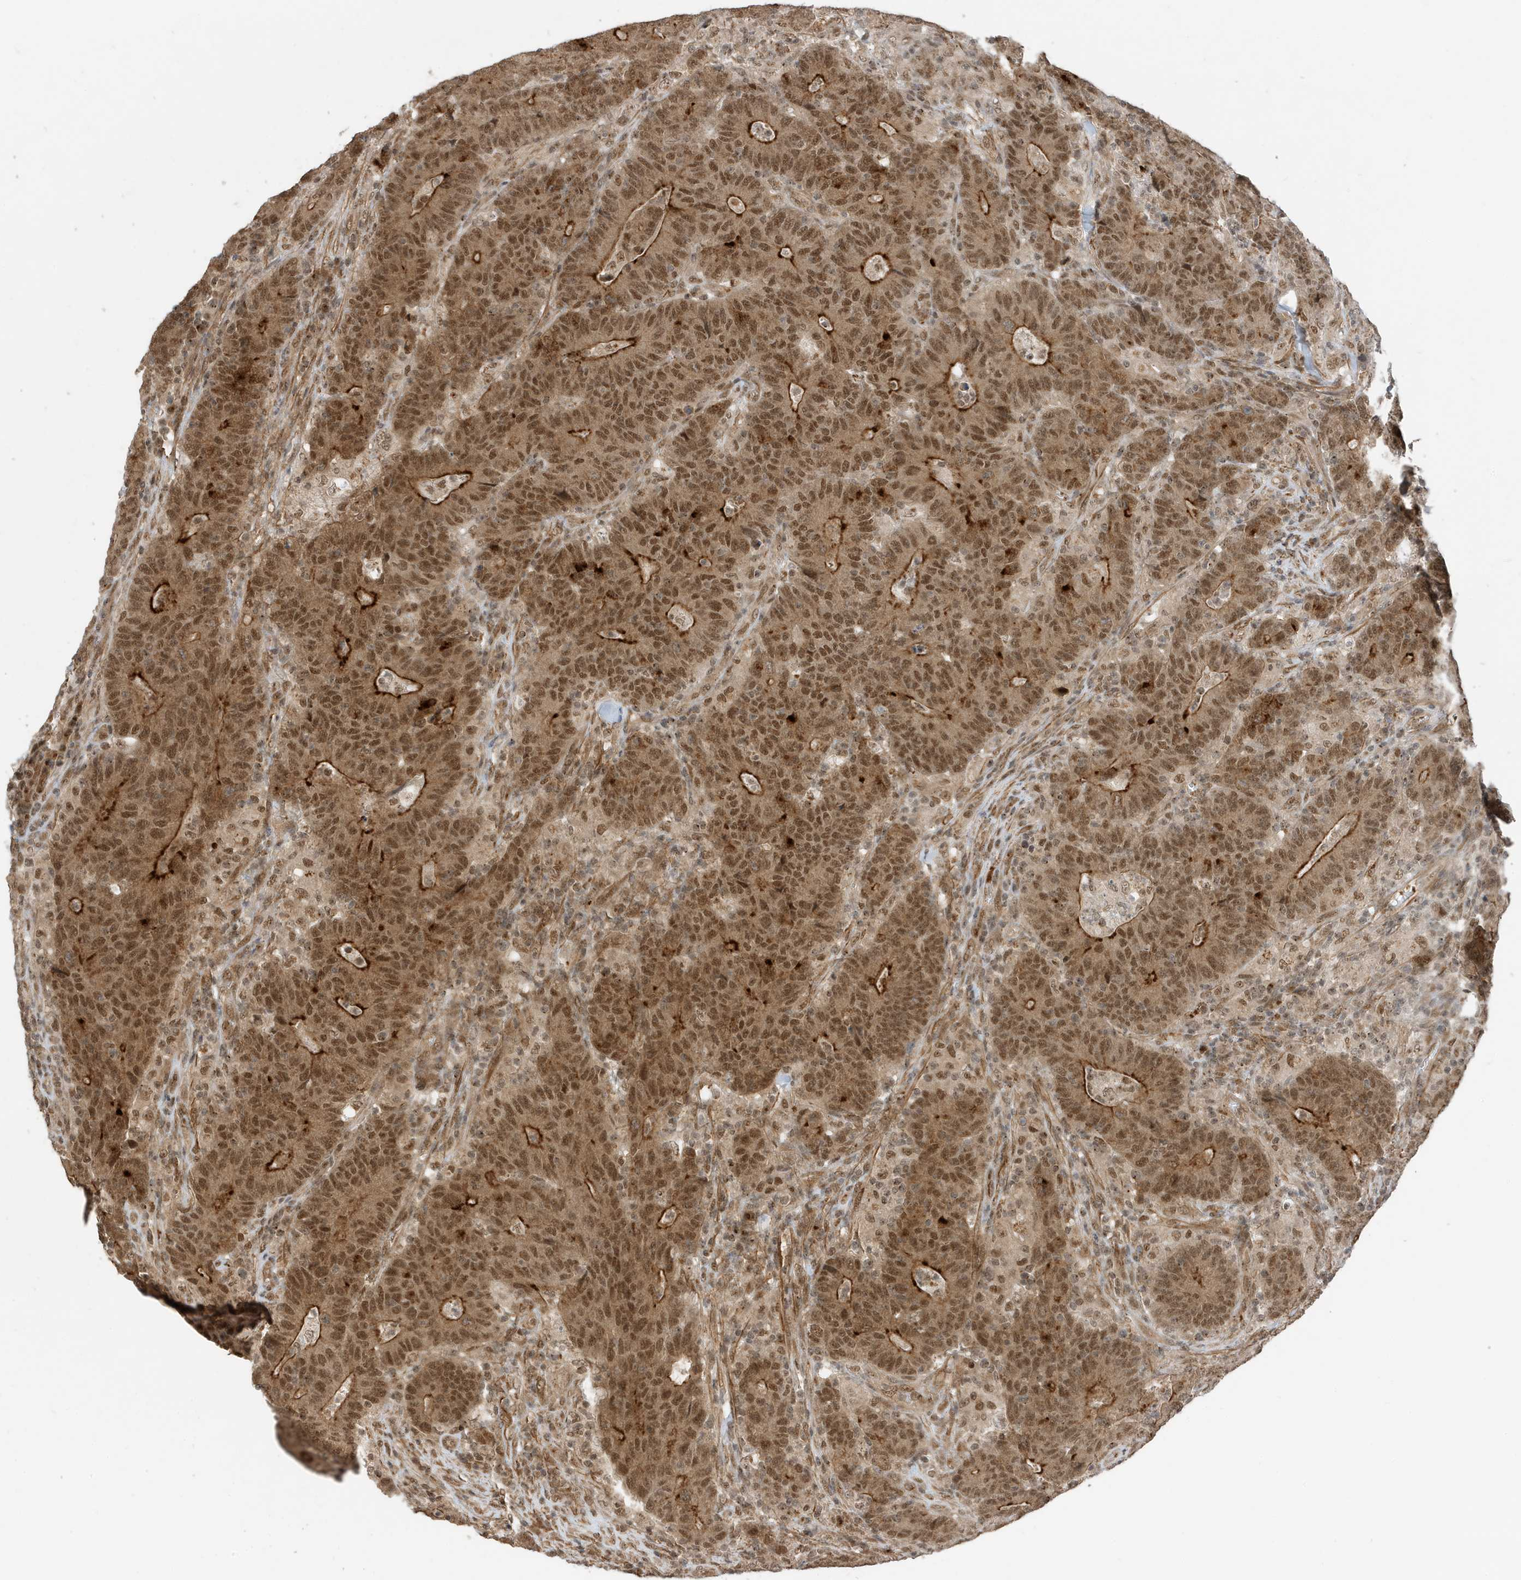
{"staining": {"intensity": "moderate", "quantity": ">75%", "location": "cytoplasmic/membranous,nuclear"}, "tissue": "colorectal cancer", "cell_type": "Tumor cells", "image_type": "cancer", "snomed": [{"axis": "morphology", "description": "Normal tissue, NOS"}, {"axis": "morphology", "description": "Adenocarcinoma, NOS"}, {"axis": "topography", "description": "Colon"}], "caption": "Colorectal cancer (adenocarcinoma) stained for a protein (brown) reveals moderate cytoplasmic/membranous and nuclear positive expression in about >75% of tumor cells.", "gene": "MAST3", "patient": {"sex": "female", "age": 75}}